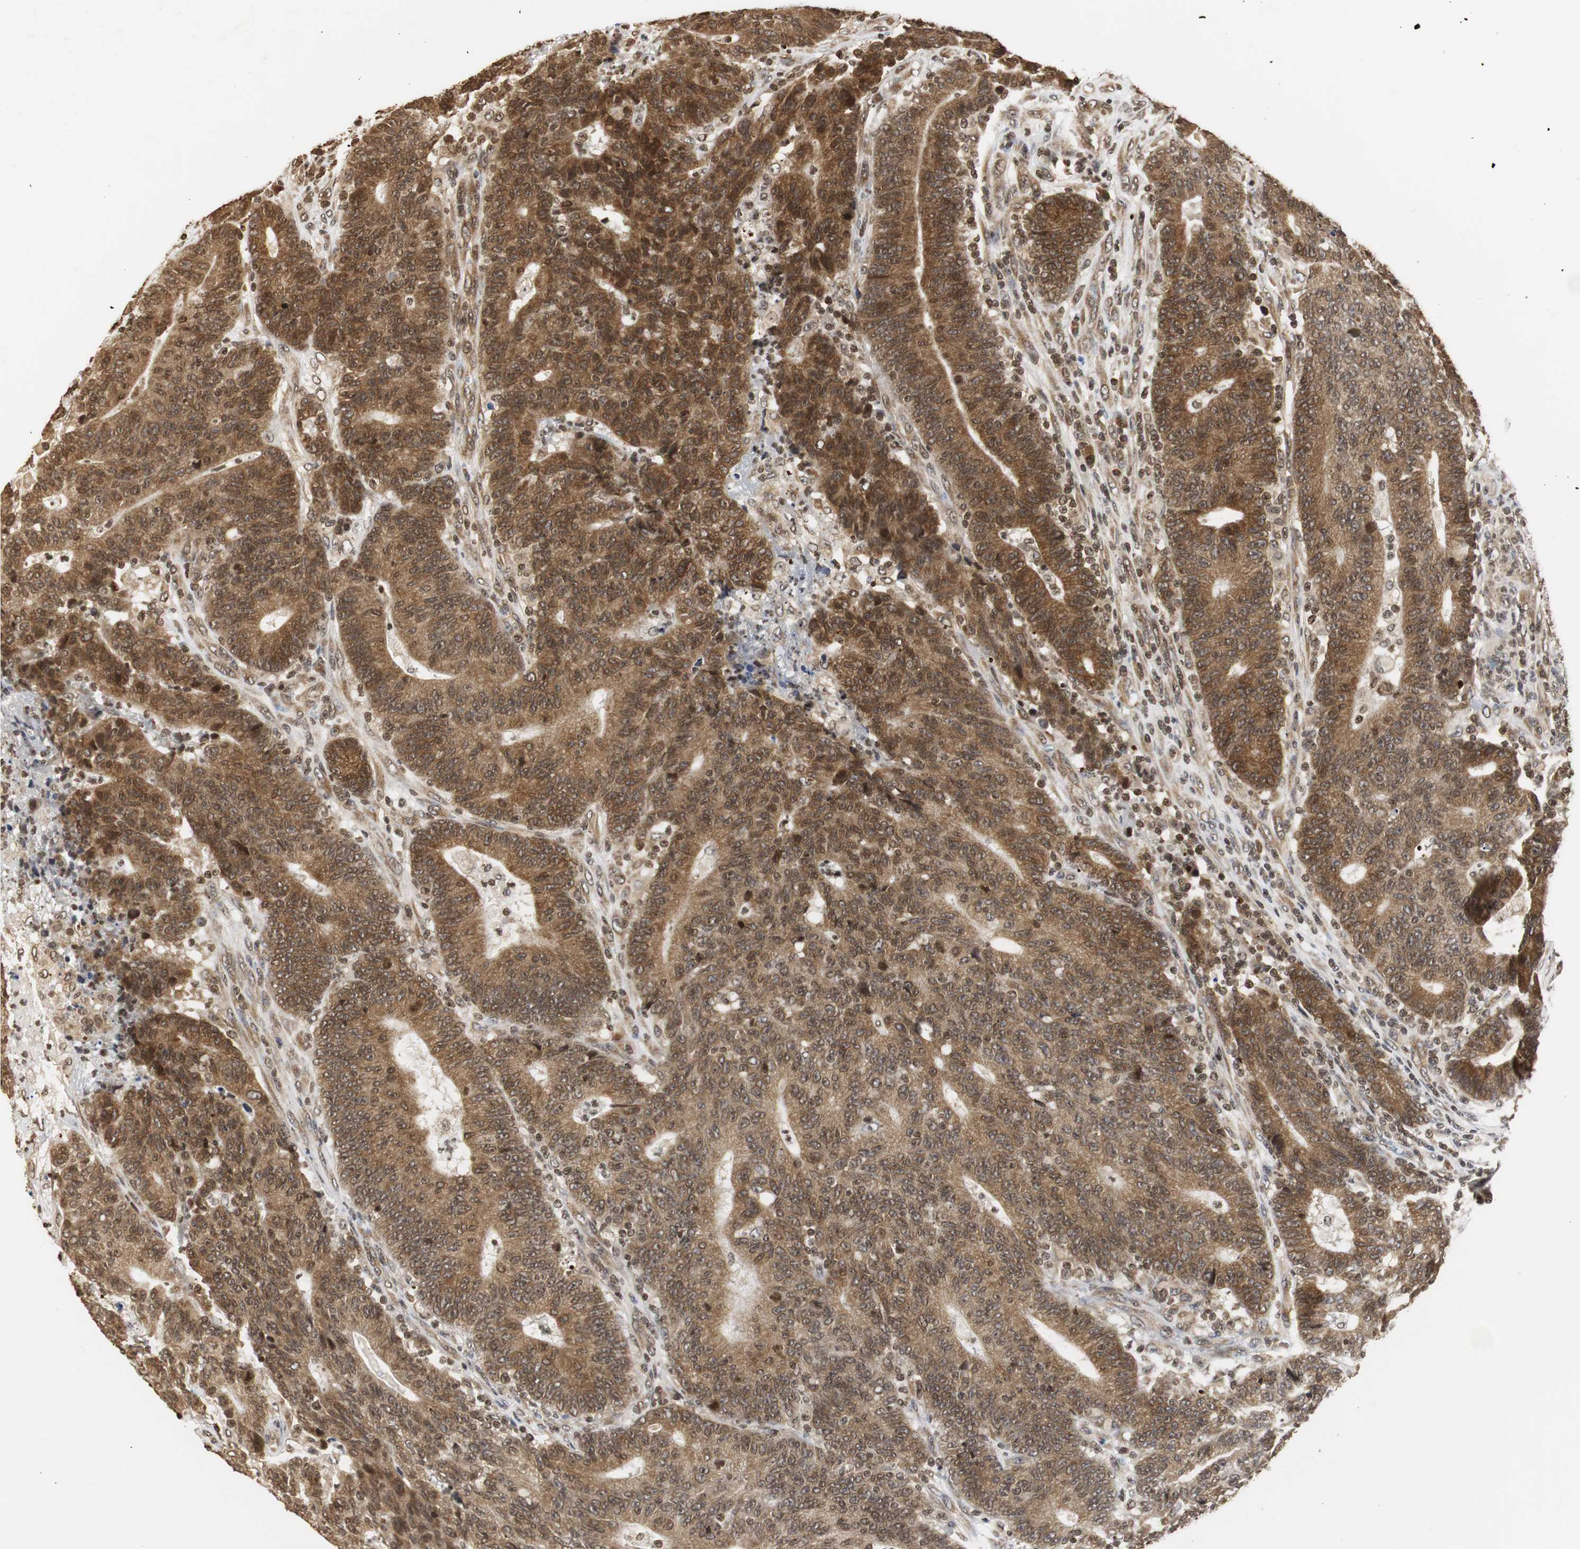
{"staining": {"intensity": "strong", "quantity": ">75%", "location": "cytoplasmic/membranous"}, "tissue": "colorectal cancer", "cell_type": "Tumor cells", "image_type": "cancer", "snomed": [{"axis": "morphology", "description": "Normal tissue, NOS"}, {"axis": "morphology", "description": "Adenocarcinoma, NOS"}, {"axis": "topography", "description": "Colon"}], "caption": "Immunohistochemistry (IHC) micrograph of colorectal cancer (adenocarcinoma) stained for a protein (brown), which reveals high levels of strong cytoplasmic/membranous expression in approximately >75% of tumor cells.", "gene": "ZFC3H1", "patient": {"sex": "female", "age": 75}}